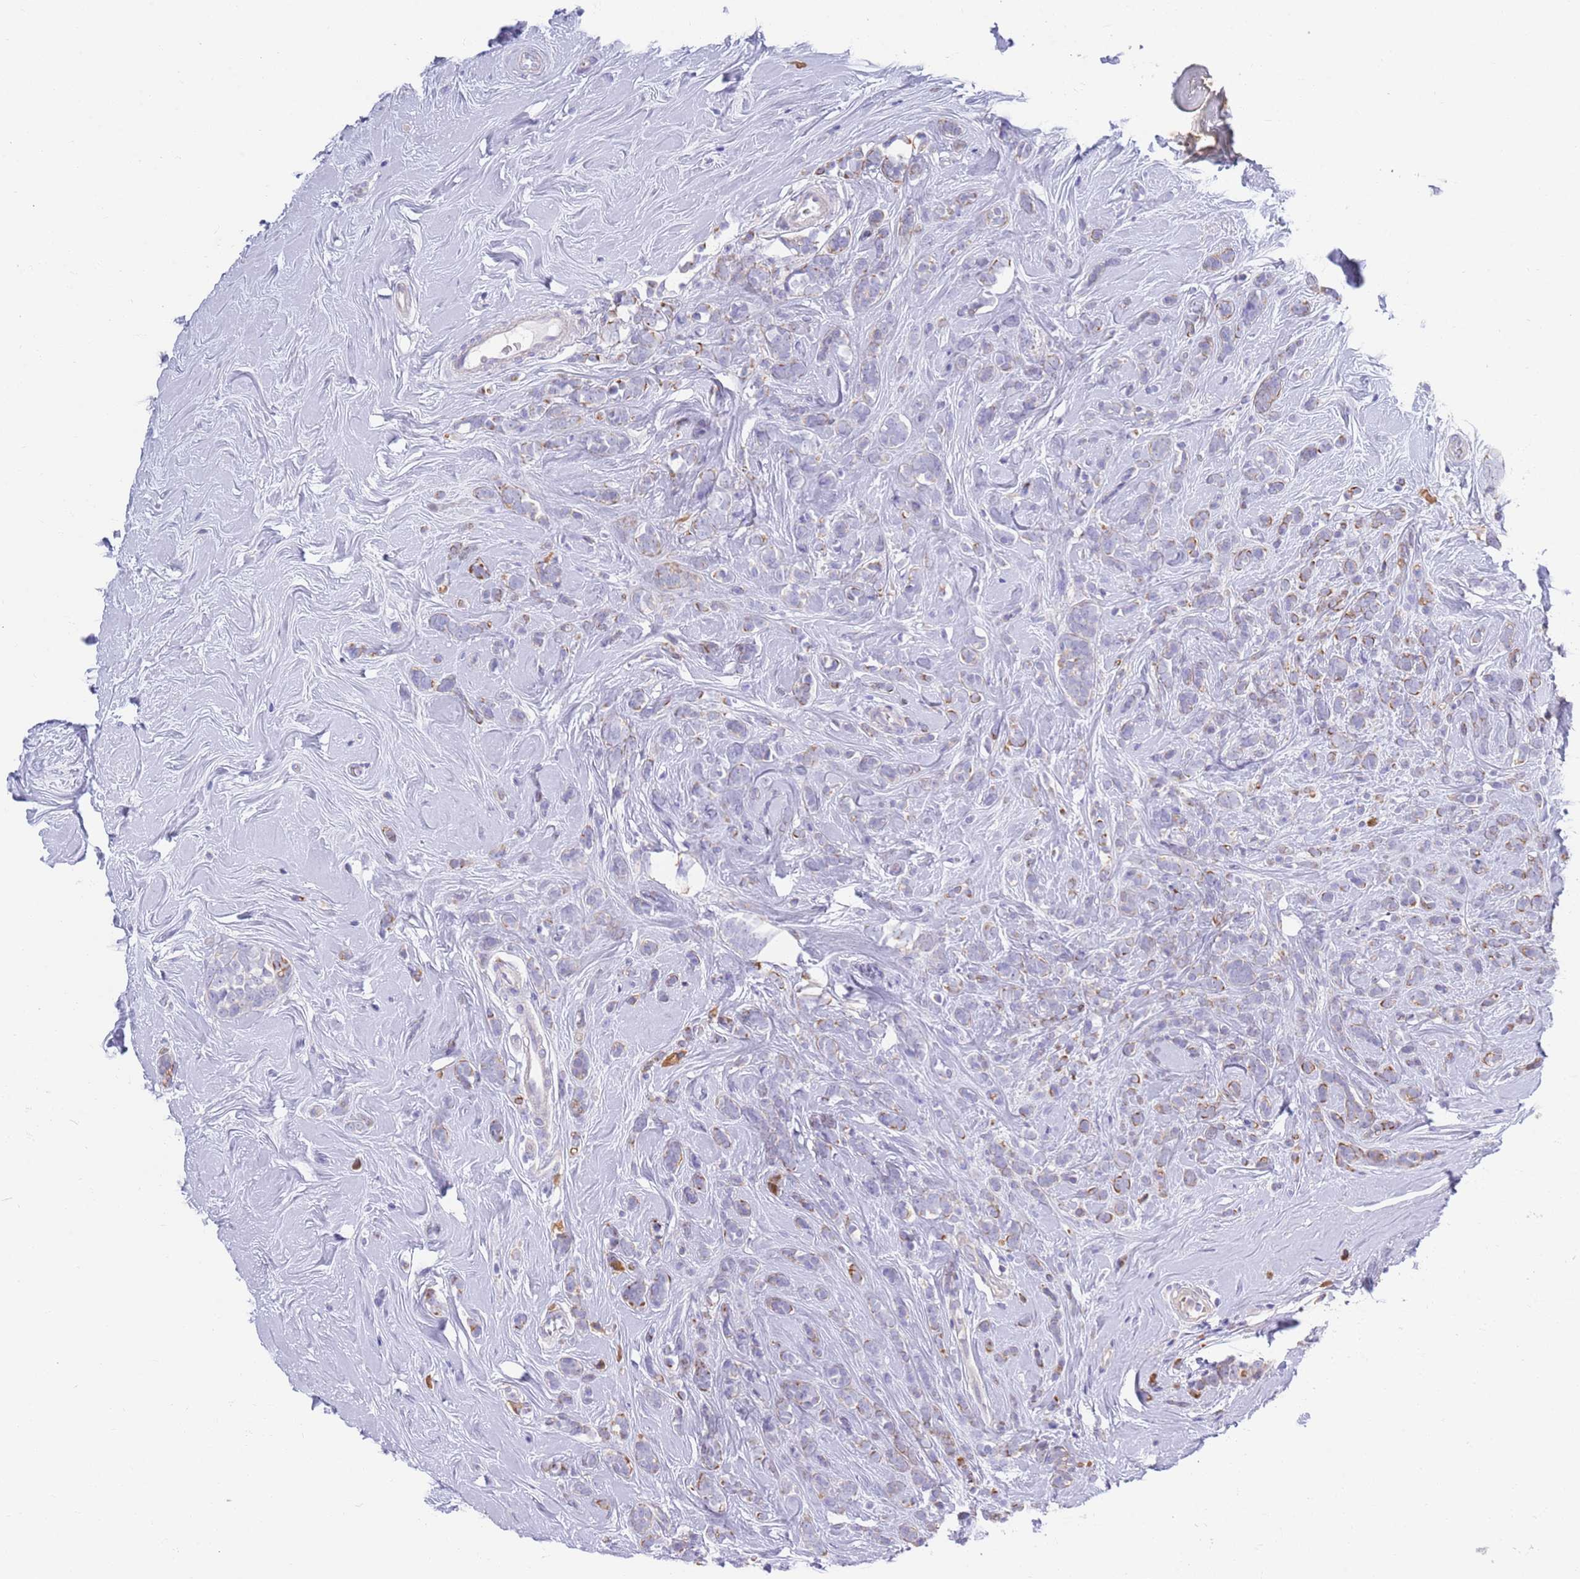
{"staining": {"intensity": "moderate", "quantity": "<25%", "location": "cytoplasmic/membranous"}, "tissue": "breast cancer", "cell_type": "Tumor cells", "image_type": "cancer", "snomed": [{"axis": "morphology", "description": "Lobular carcinoma"}, {"axis": "topography", "description": "Breast"}], "caption": "A histopathology image showing moderate cytoplasmic/membranous expression in approximately <25% of tumor cells in breast lobular carcinoma, as visualized by brown immunohistochemical staining.", "gene": "CCDC149", "patient": {"sex": "female", "age": 58}}